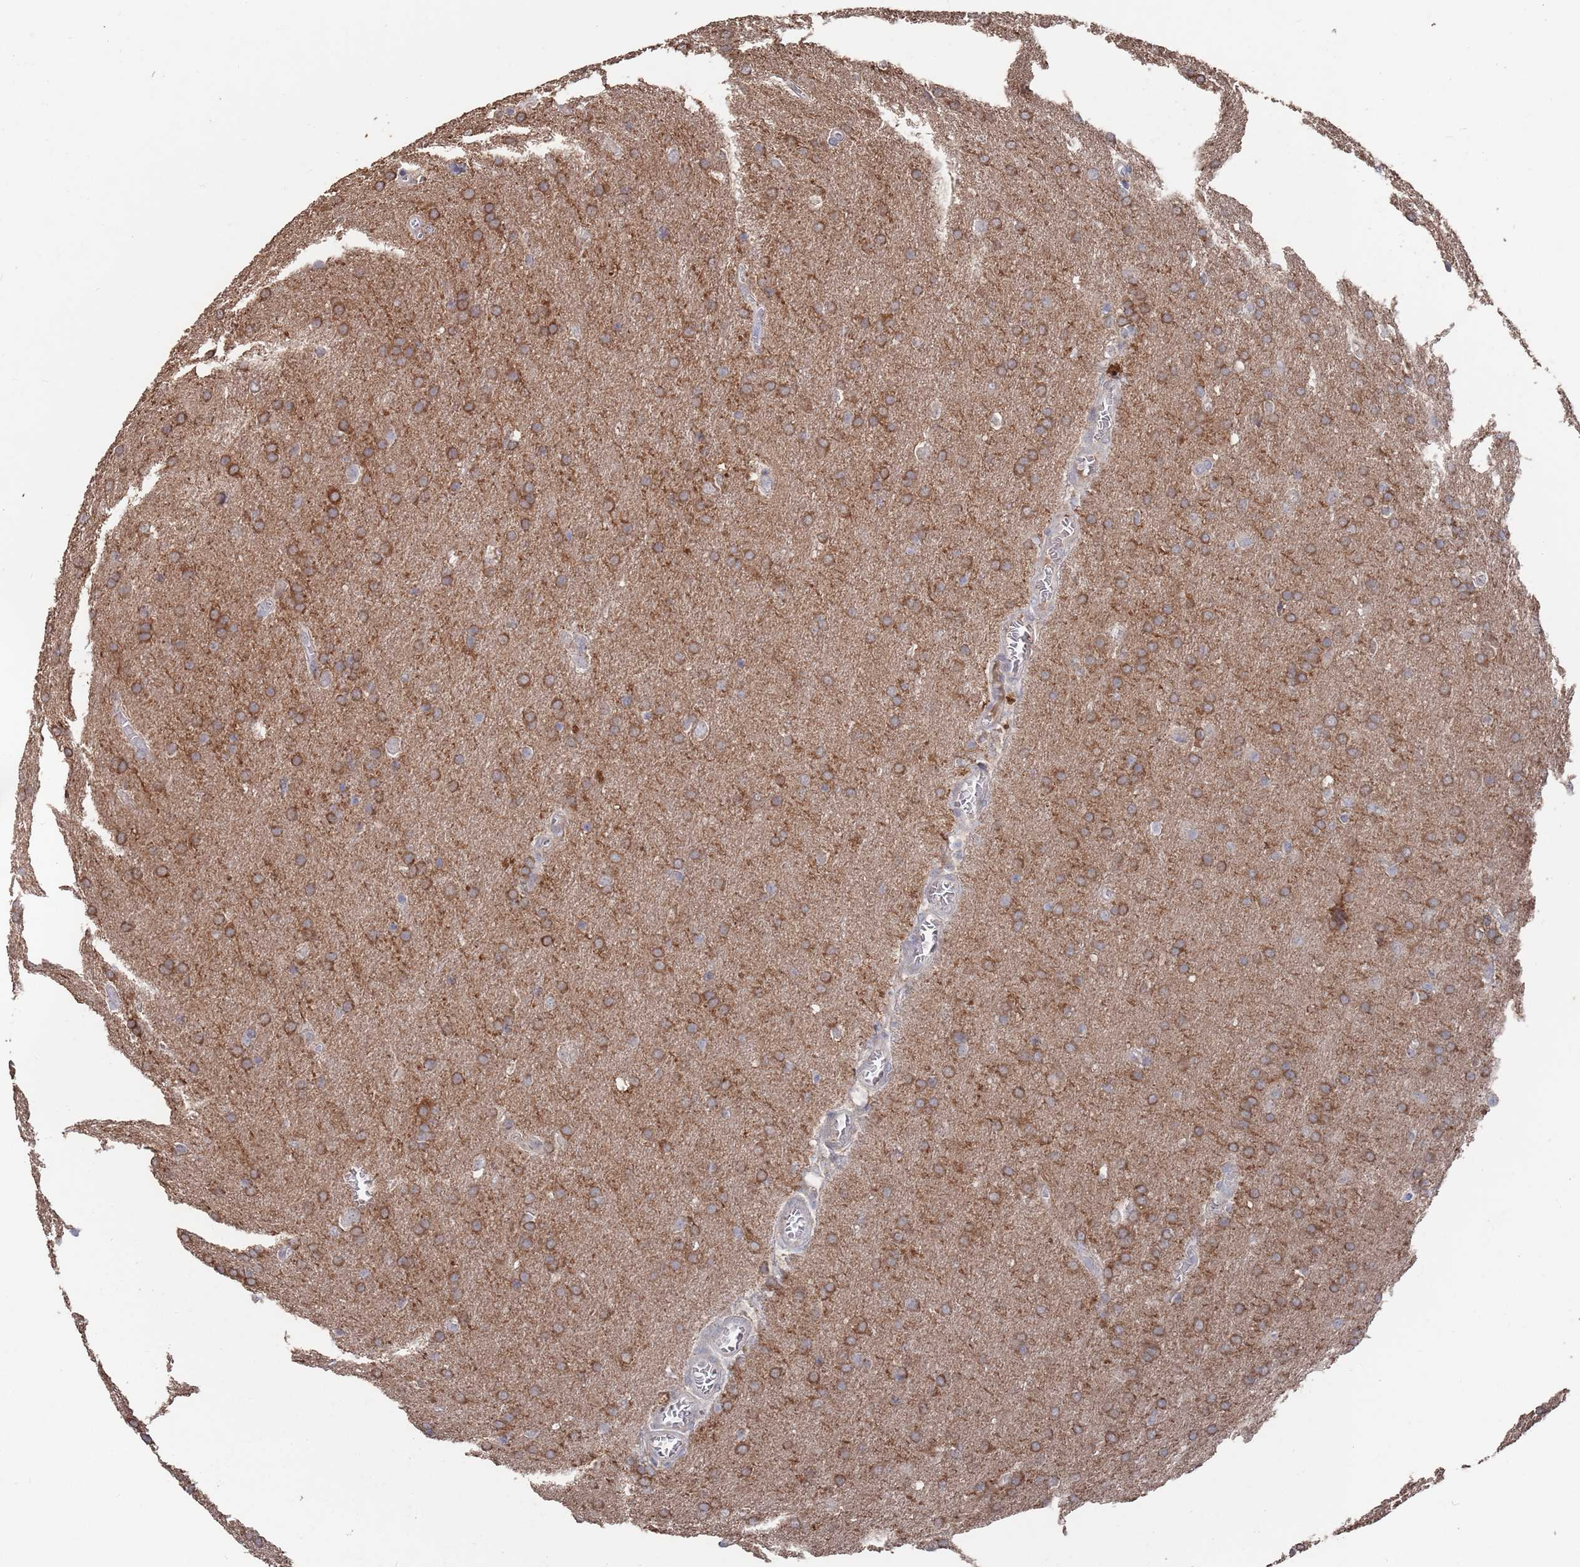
{"staining": {"intensity": "moderate", "quantity": ">75%", "location": "cytoplasmic/membranous"}, "tissue": "glioma", "cell_type": "Tumor cells", "image_type": "cancer", "snomed": [{"axis": "morphology", "description": "Glioma, malignant, Low grade"}, {"axis": "topography", "description": "Brain"}], "caption": "Glioma stained for a protein reveals moderate cytoplasmic/membranous positivity in tumor cells.", "gene": "BTBD18", "patient": {"sex": "female", "age": 32}}